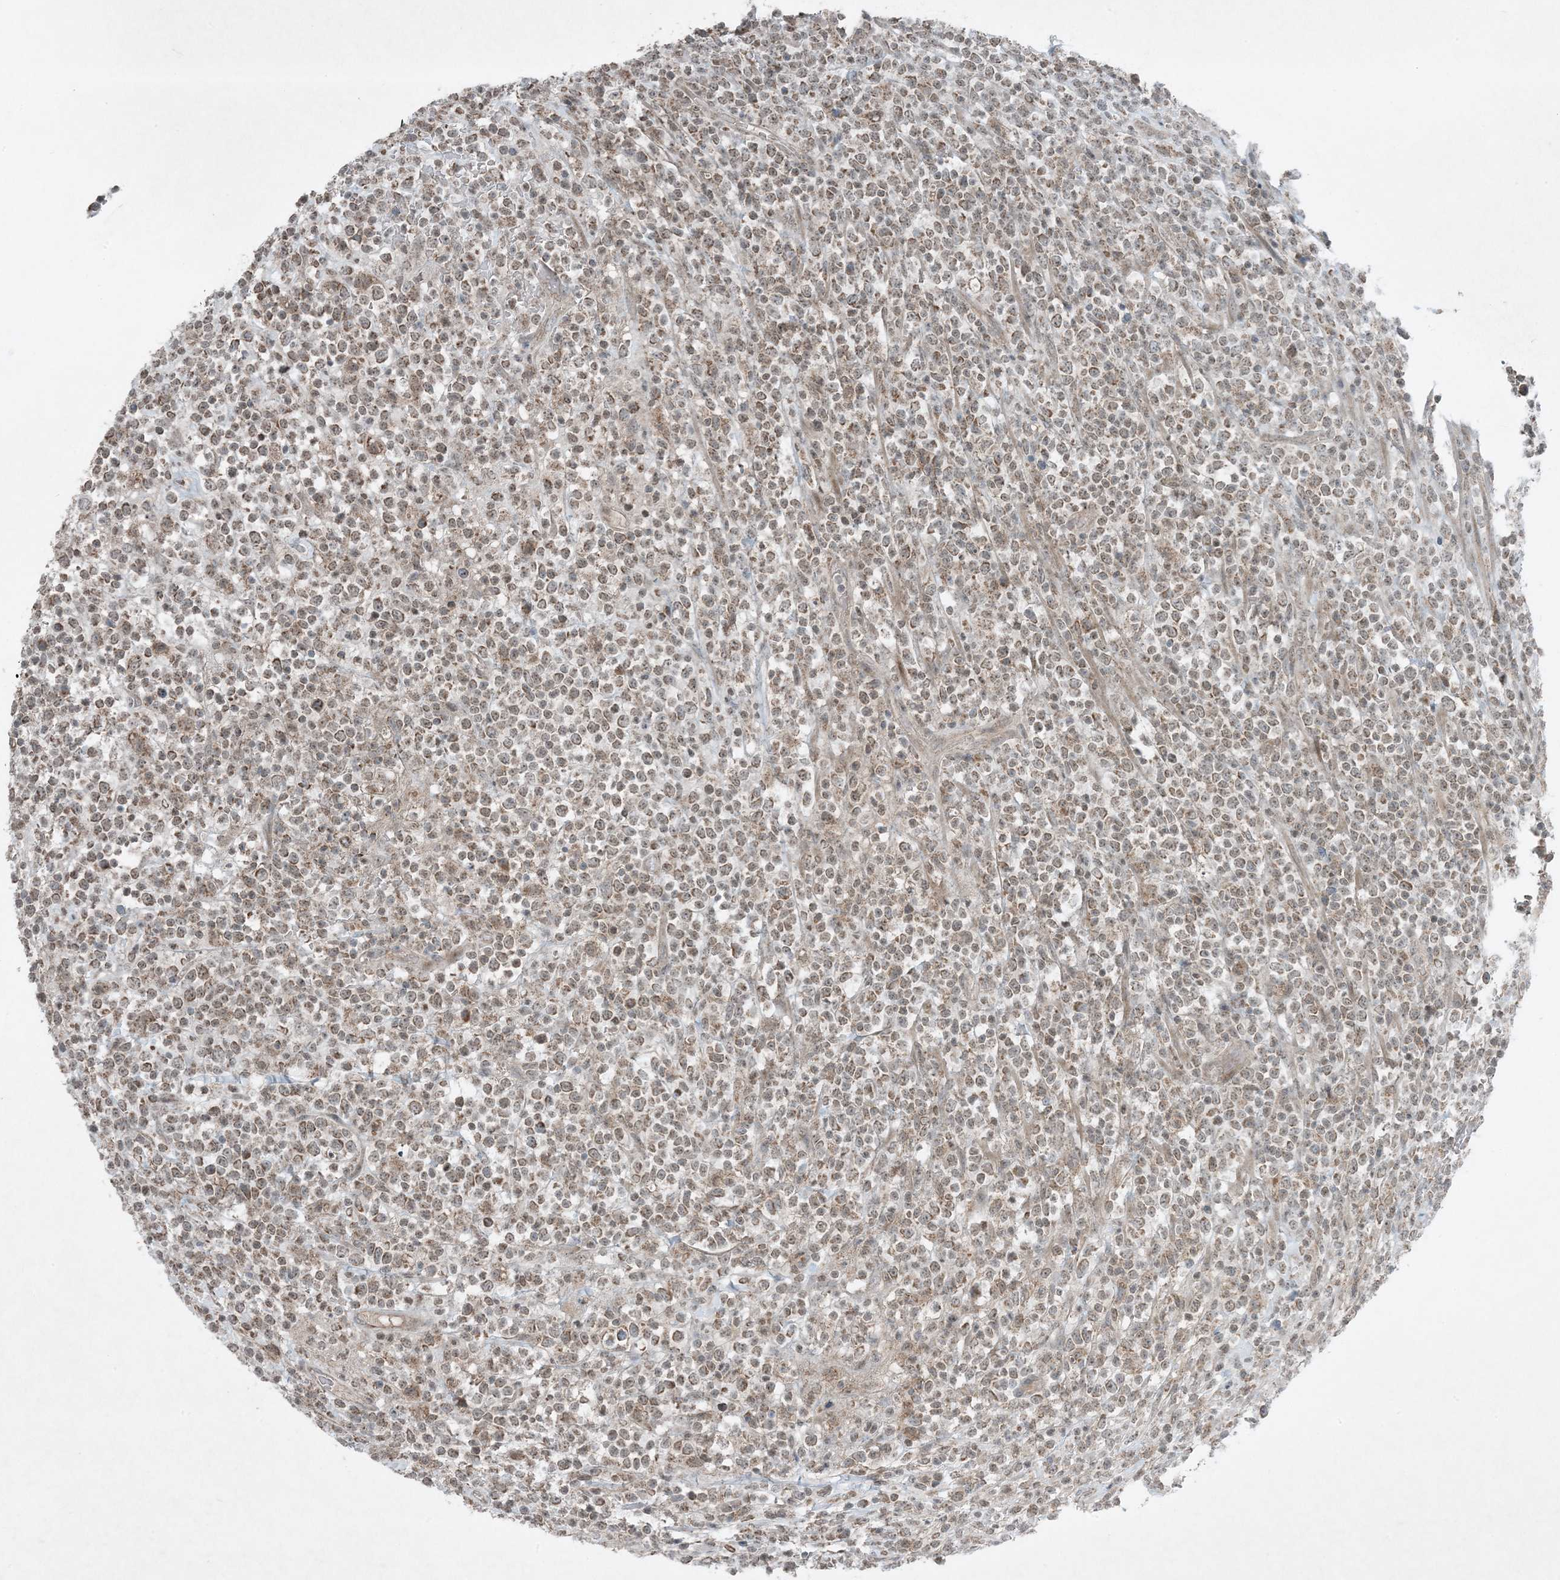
{"staining": {"intensity": "moderate", "quantity": ">75%", "location": "cytoplasmic/membranous"}, "tissue": "lymphoma", "cell_type": "Tumor cells", "image_type": "cancer", "snomed": [{"axis": "morphology", "description": "Malignant lymphoma, non-Hodgkin's type, High grade"}, {"axis": "topography", "description": "Colon"}], "caption": "IHC (DAB (3,3'-diaminobenzidine)) staining of high-grade malignant lymphoma, non-Hodgkin's type exhibits moderate cytoplasmic/membranous protein positivity in approximately >75% of tumor cells. Immunohistochemistry (ihc) stains the protein of interest in brown and the nuclei are stained blue.", "gene": "MITD1", "patient": {"sex": "female", "age": 53}}